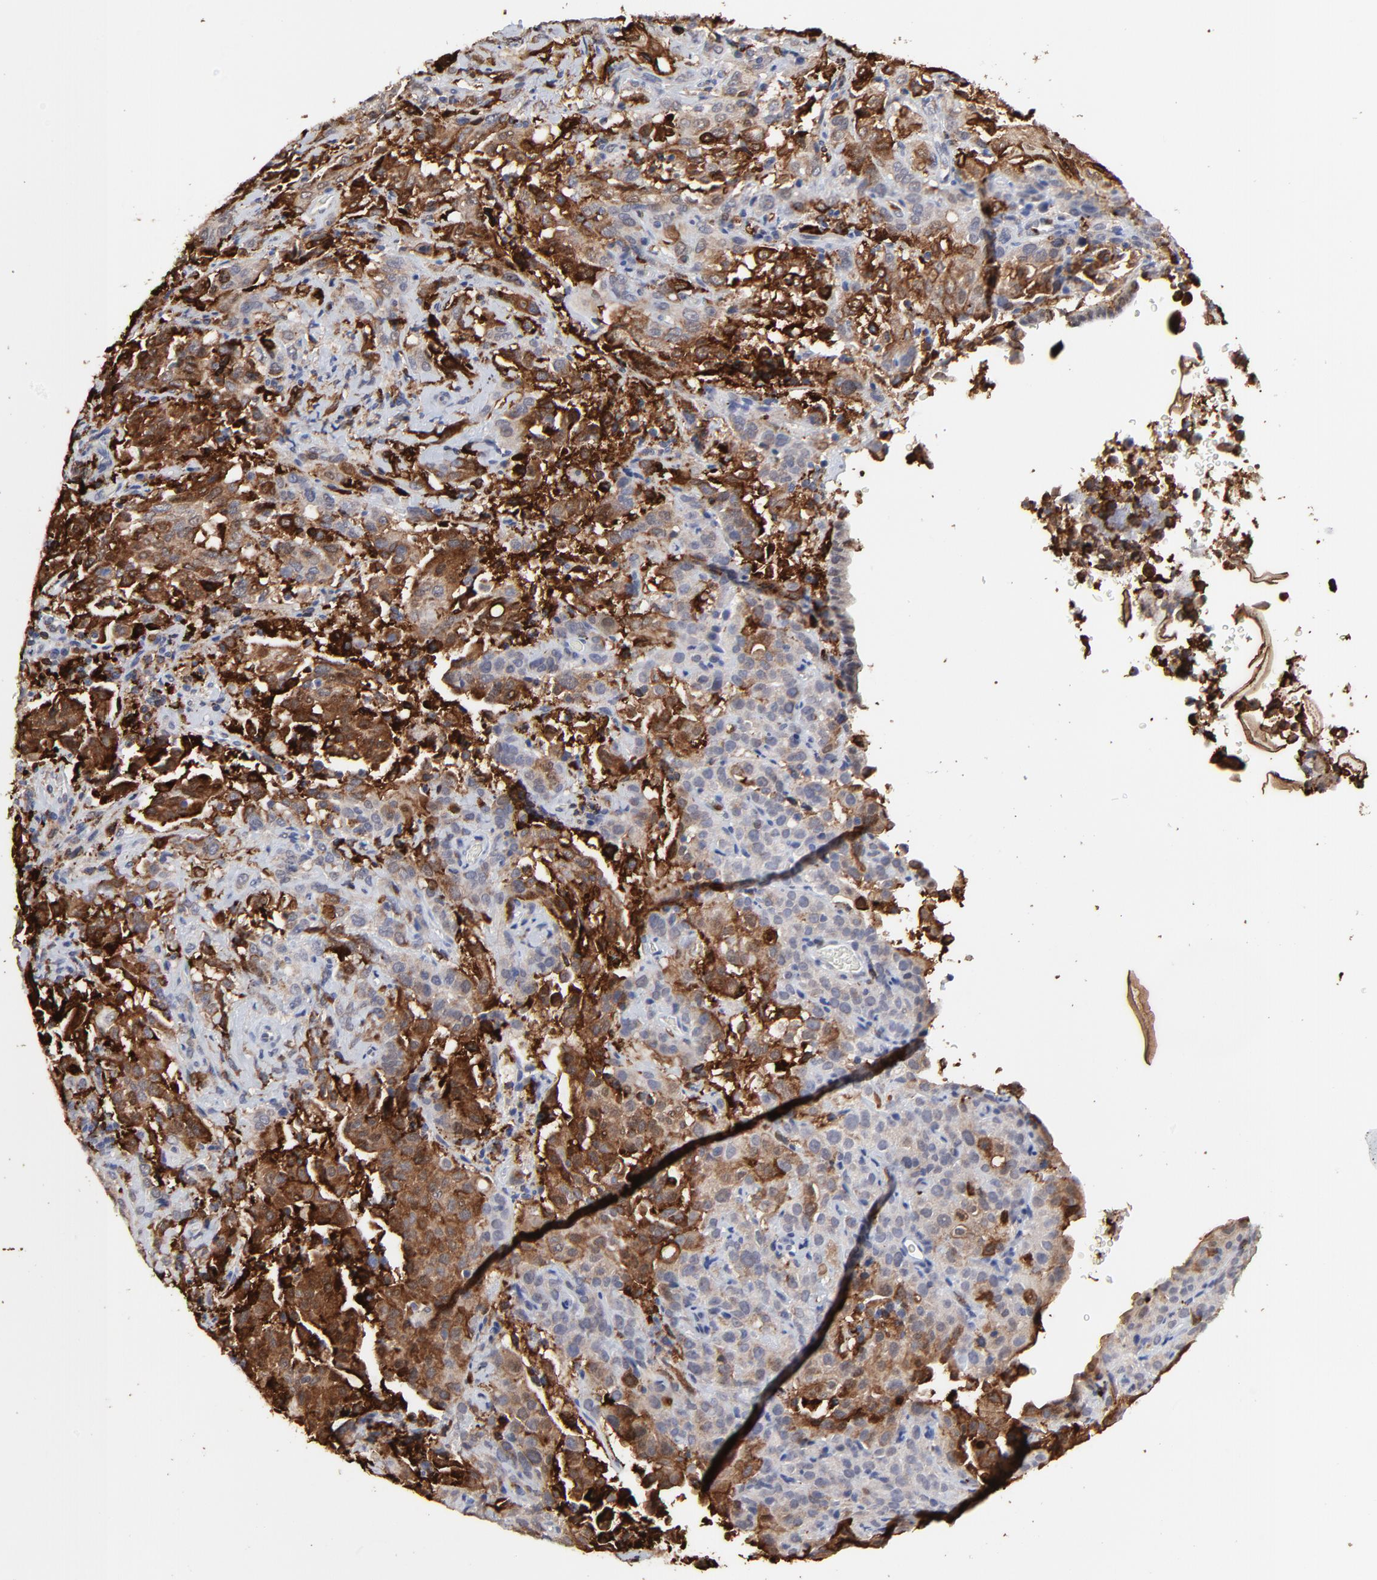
{"staining": {"intensity": "strong", "quantity": "<25%", "location": "cytoplasmic/membranous"}, "tissue": "cervical cancer", "cell_type": "Tumor cells", "image_type": "cancer", "snomed": [{"axis": "morphology", "description": "Squamous cell carcinoma, NOS"}, {"axis": "topography", "description": "Cervix"}], "caption": "Protein expression analysis of human cervical cancer (squamous cell carcinoma) reveals strong cytoplasmic/membranous positivity in approximately <25% of tumor cells. The staining is performed using DAB brown chromogen to label protein expression. The nuclei are counter-stained blue using hematoxylin.", "gene": "SLC6A14", "patient": {"sex": "female", "age": 41}}